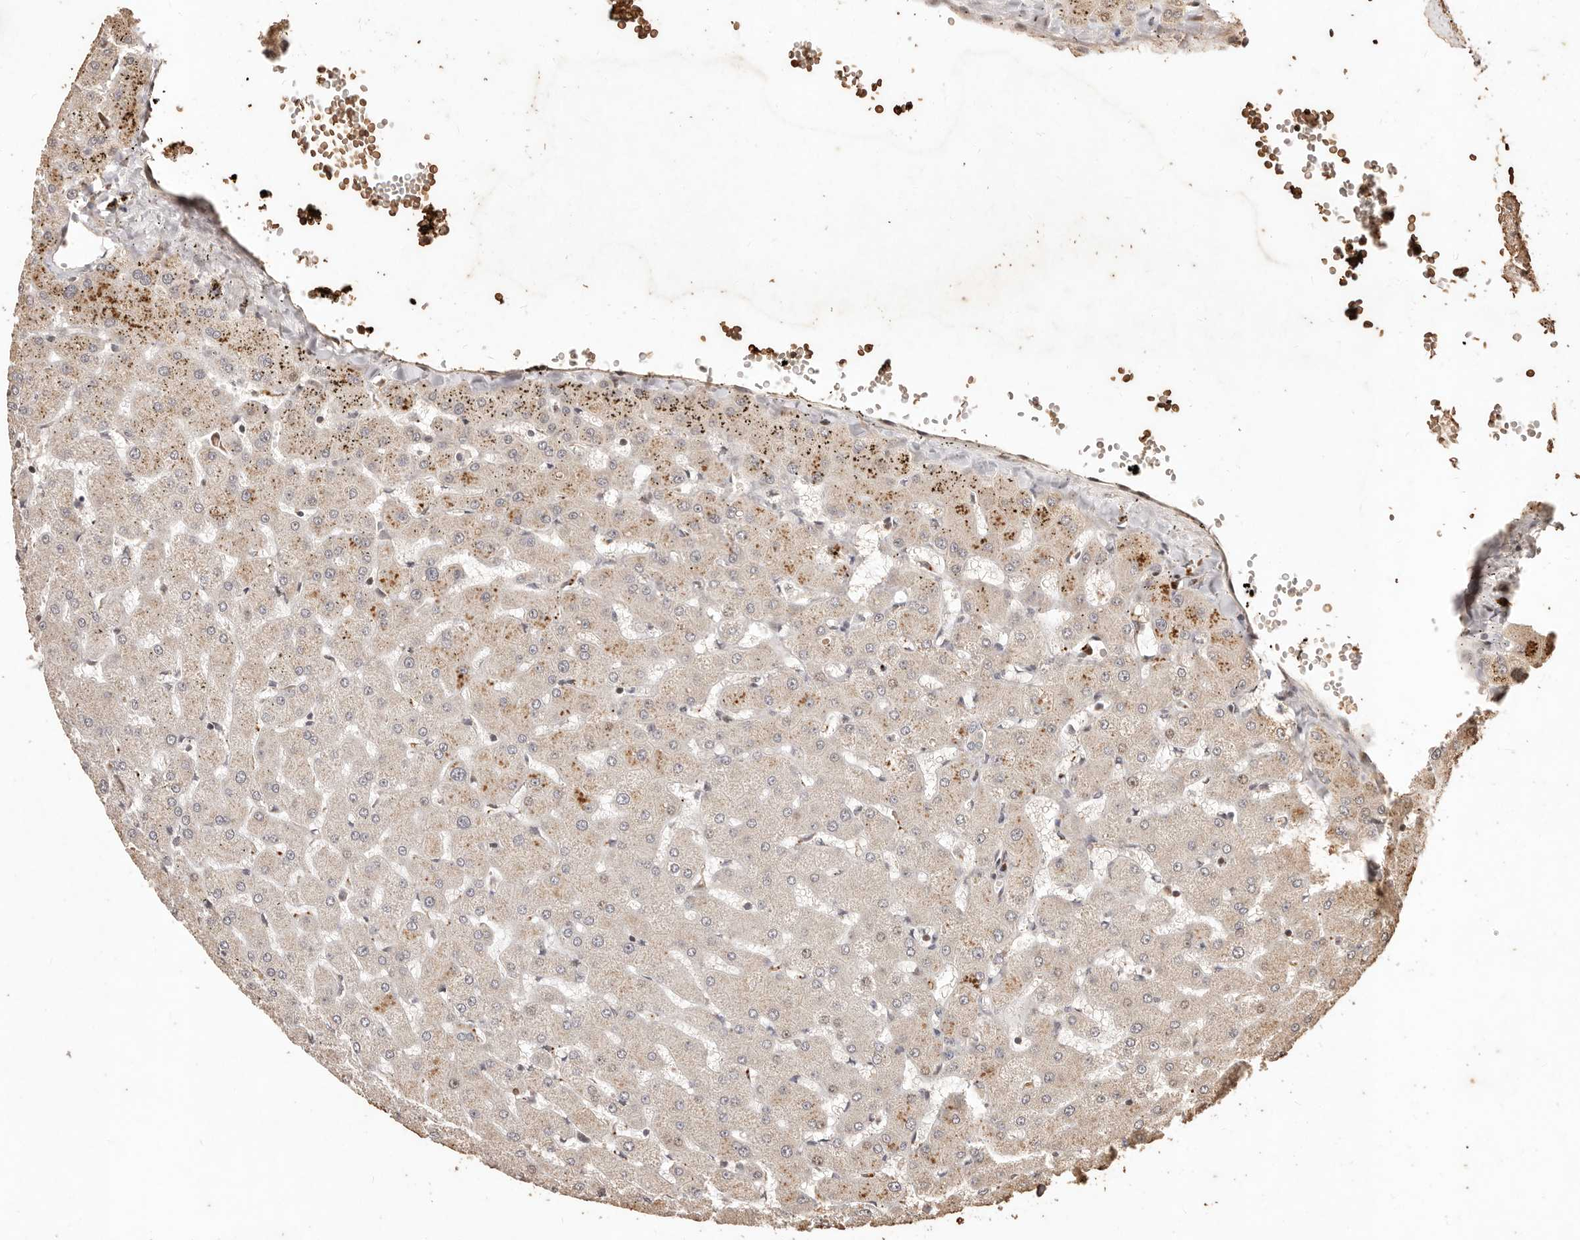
{"staining": {"intensity": "weak", "quantity": "<25%", "location": "cytoplasmic/membranous"}, "tissue": "liver", "cell_type": "Cholangiocytes", "image_type": "normal", "snomed": [{"axis": "morphology", "description": "Normal tissue, NOS"}, {"axis": "topography", "description": "Liver"}], "caption": "This is an immunohistochemistry (IHC) micrograph of benign liver. There is no expression in cholangiocytes.", "gene": "KIF9", "patient": {"sex": "female", "age": 63}}